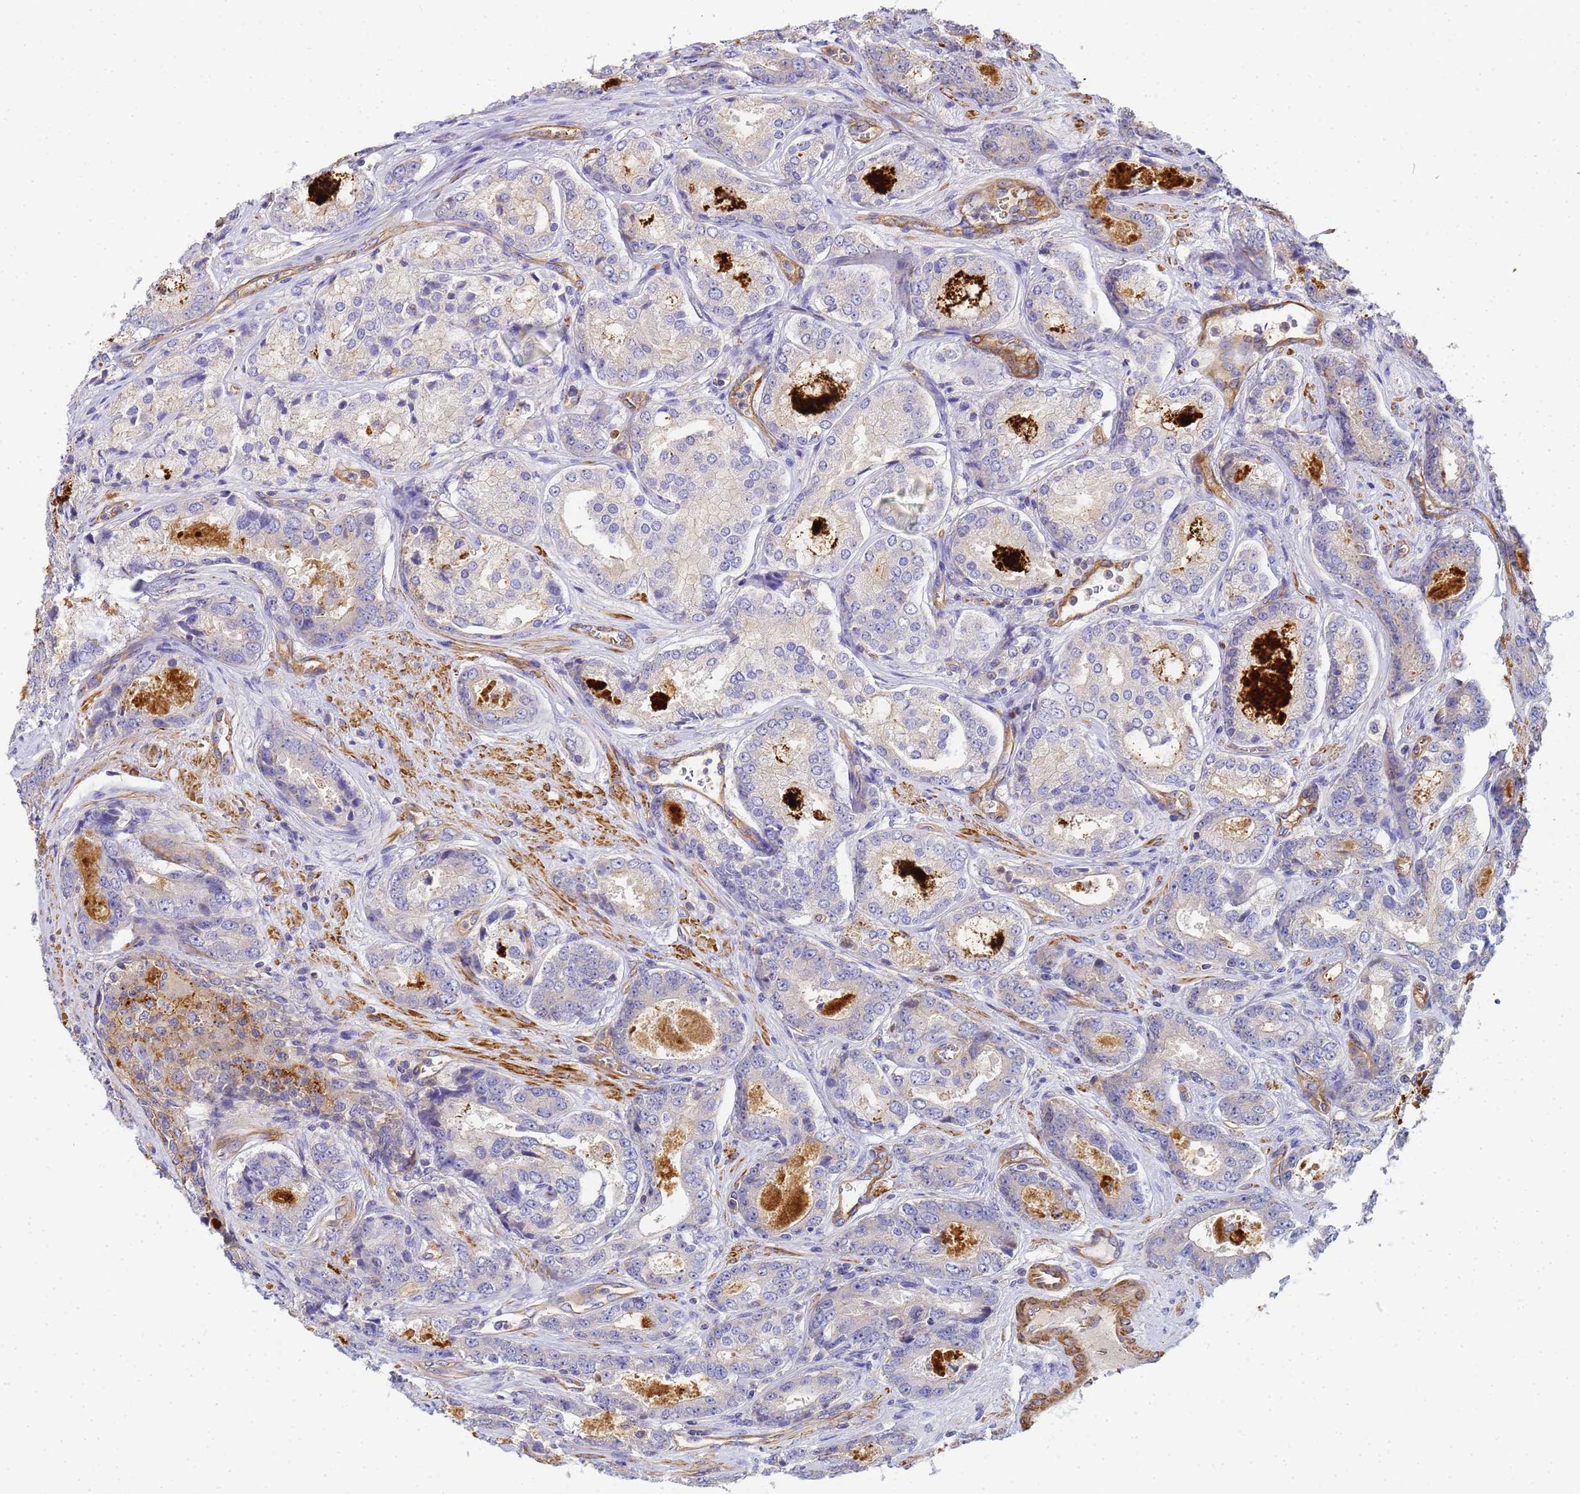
{"staining": {"intensity": "negative", "quantity": "none", "location": "none"}, "tissue": "prostate cancer", "cell_type": "Tumor cells", "image_type": "cancer", "snomed": [{"axis": "morphology", "description": "Adenocarcinoma, Low grade"}, {"axis": "topography", "description": "Prostate"}], "caption": "Adenocarcinoma (low-grade) (prostate) stained for a protein using immunohistochemistry (IHC) reveals no expression tumor cells.", "gene": "MYL12A", "patient": {"sex": "male", "age": 68}}